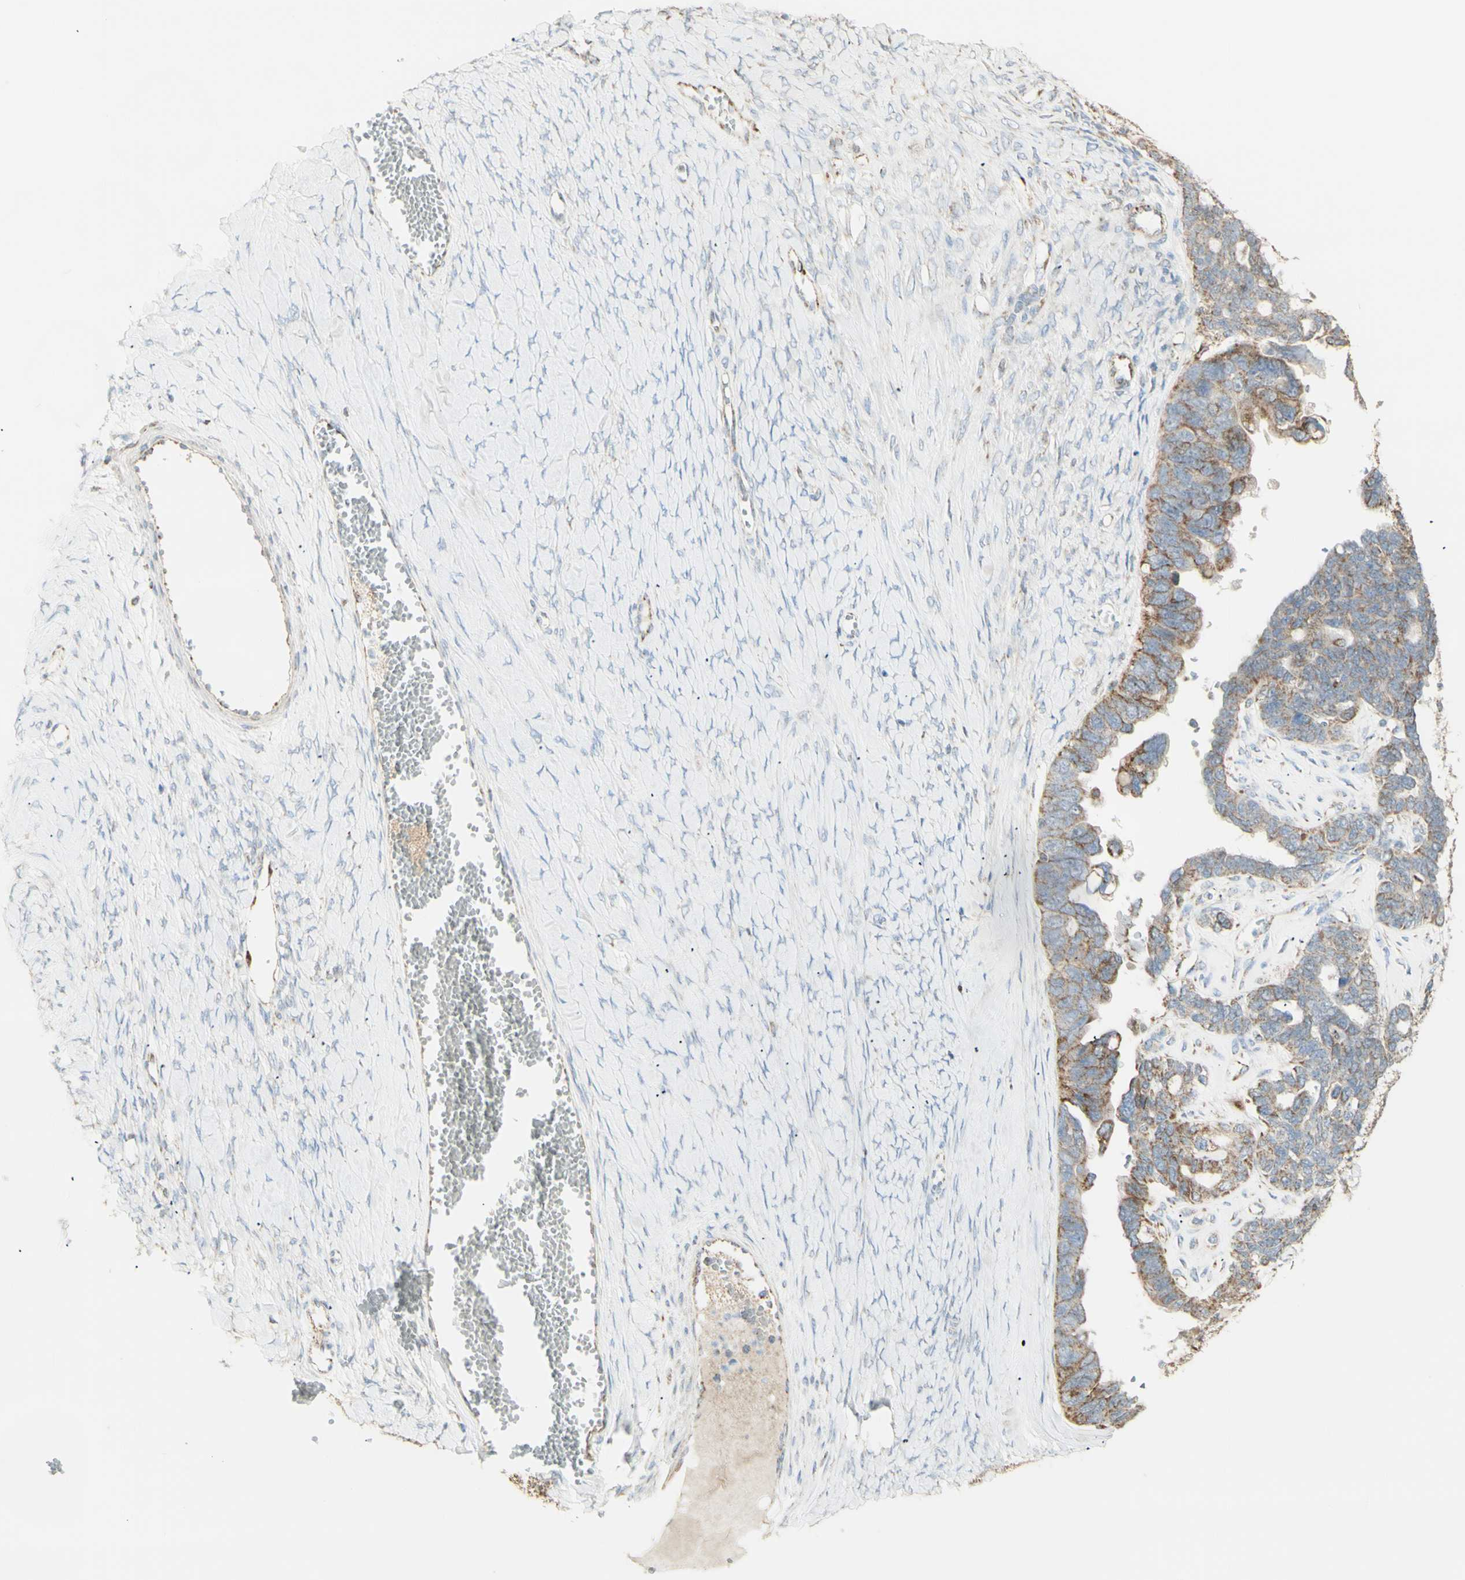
{"staining": {"intensity": "moderate", "quantity": "25%-75%", "location": "cytoplasmic/membranous"}, "tissue": "ovarian cancer", "cell_type": "Tumor cells", "image_type": "cancer", "snomed": [{"axis": "morphology", "description": "Cystadenocarcinoma, serous, NOS"}, {"axis": "topography", "description": "Ovary"}], "caption": "Protein analysis of ovarian cancer (serous cystadenocarcinoma) tissue displays moderate cytoplasmic/membranous positivity in about 25%-75% of tumor cells.", "gene": "LETM1", "patient": {"sex": "female", "age": 79}}